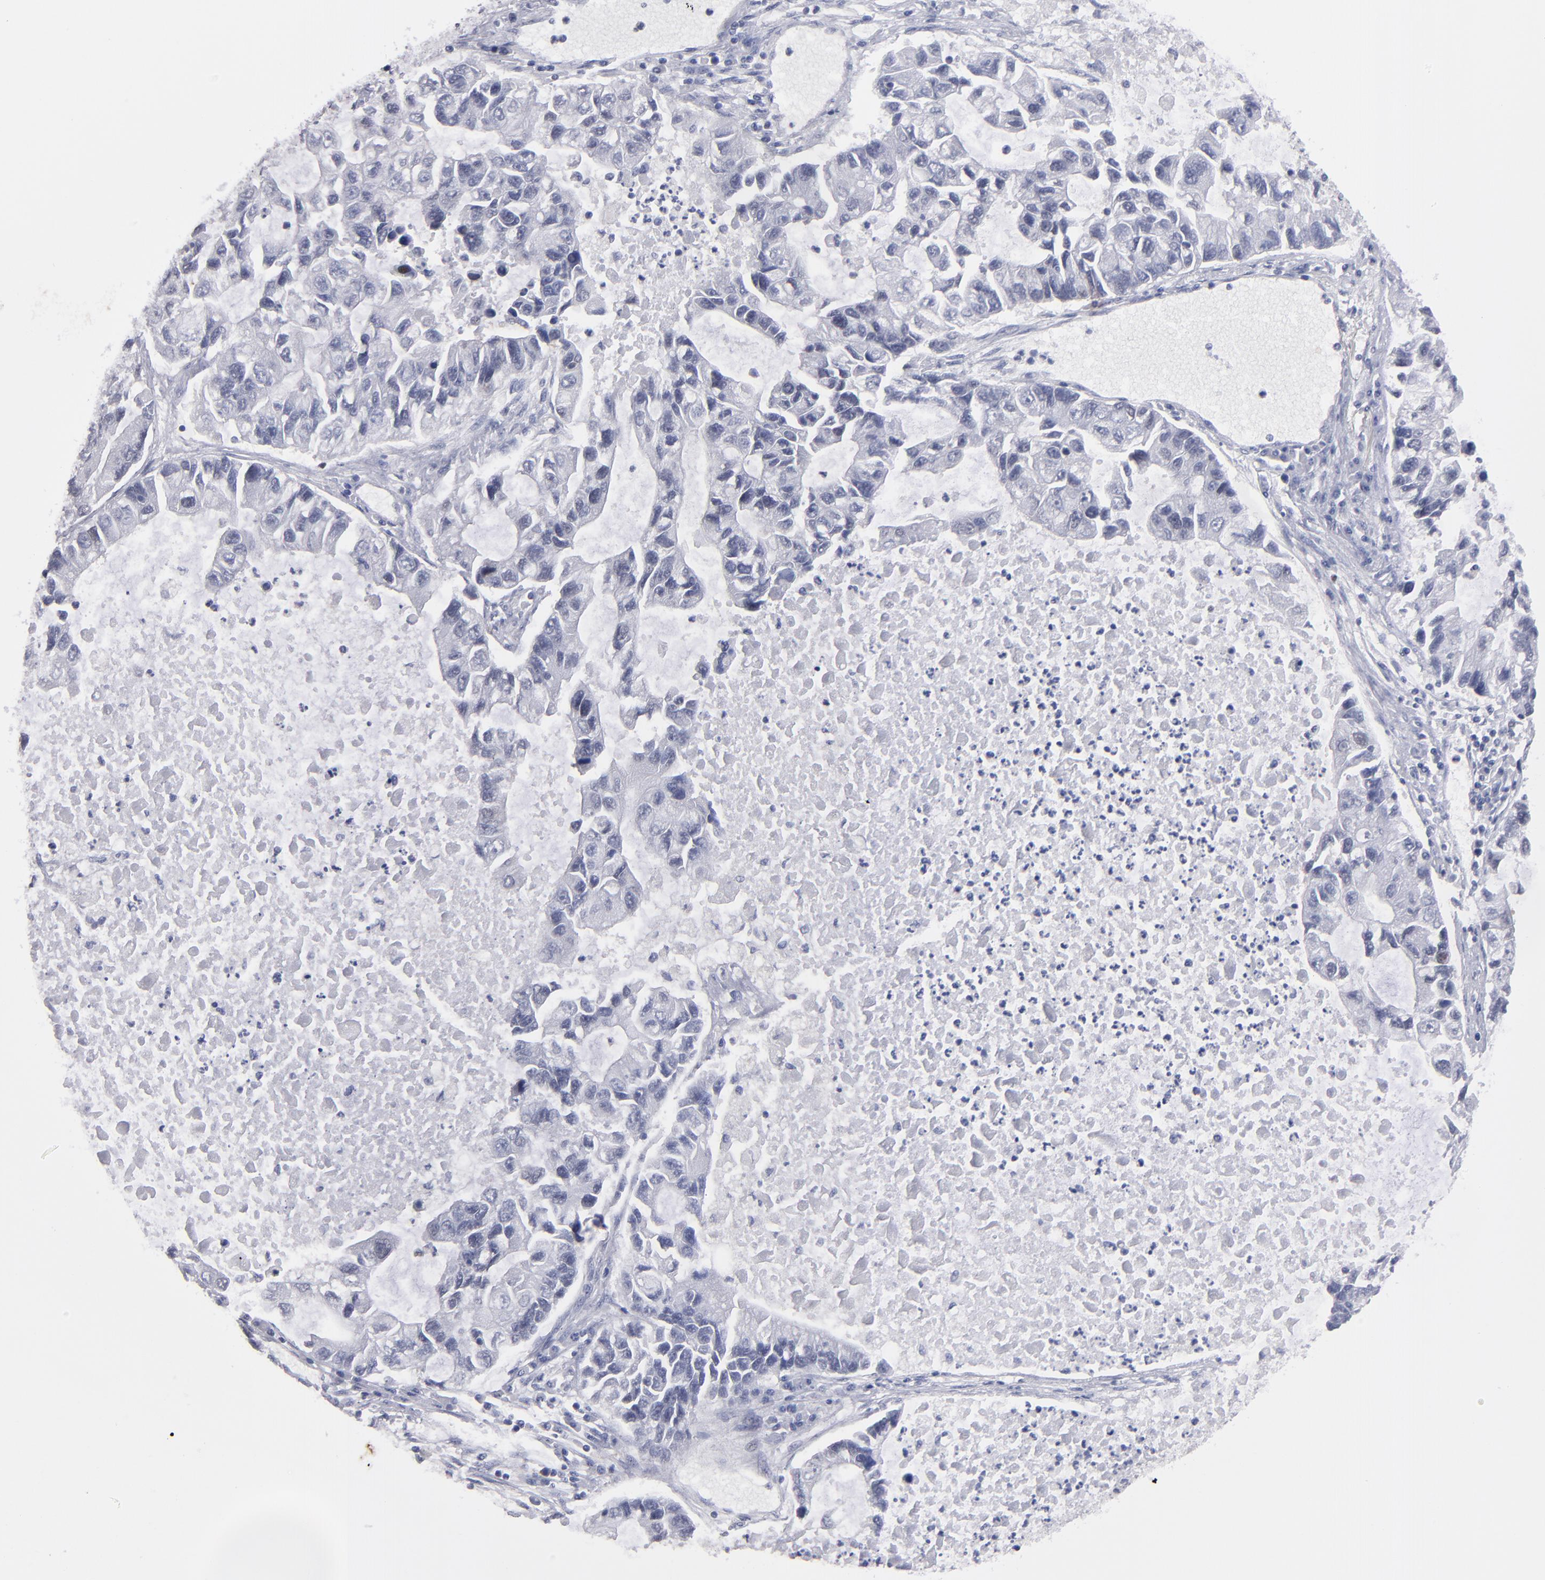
{"staining": {"intensity": "negative", "quantity": "none", "location": "none"}, "tissue": "lung cancer", "cell_type": "Tumor cells", "image_type": "cancer", "snomed": [{"axis": "morphology", "description": "Adenocarcinoma, NOS"}, {"axis": "topography", "description": "Lung"}], "caption": "IHC micrograph of neoplastic tissue: adenocarcinoma (lung) stained with DAB (3,3'-diaminobenzidine) exhibits no significant protein expression in tumor cells. (IHC, brightfield microscopy, high magnification).", "gene": "TEX11", "patient": {"sex": "female", "age": 51}}